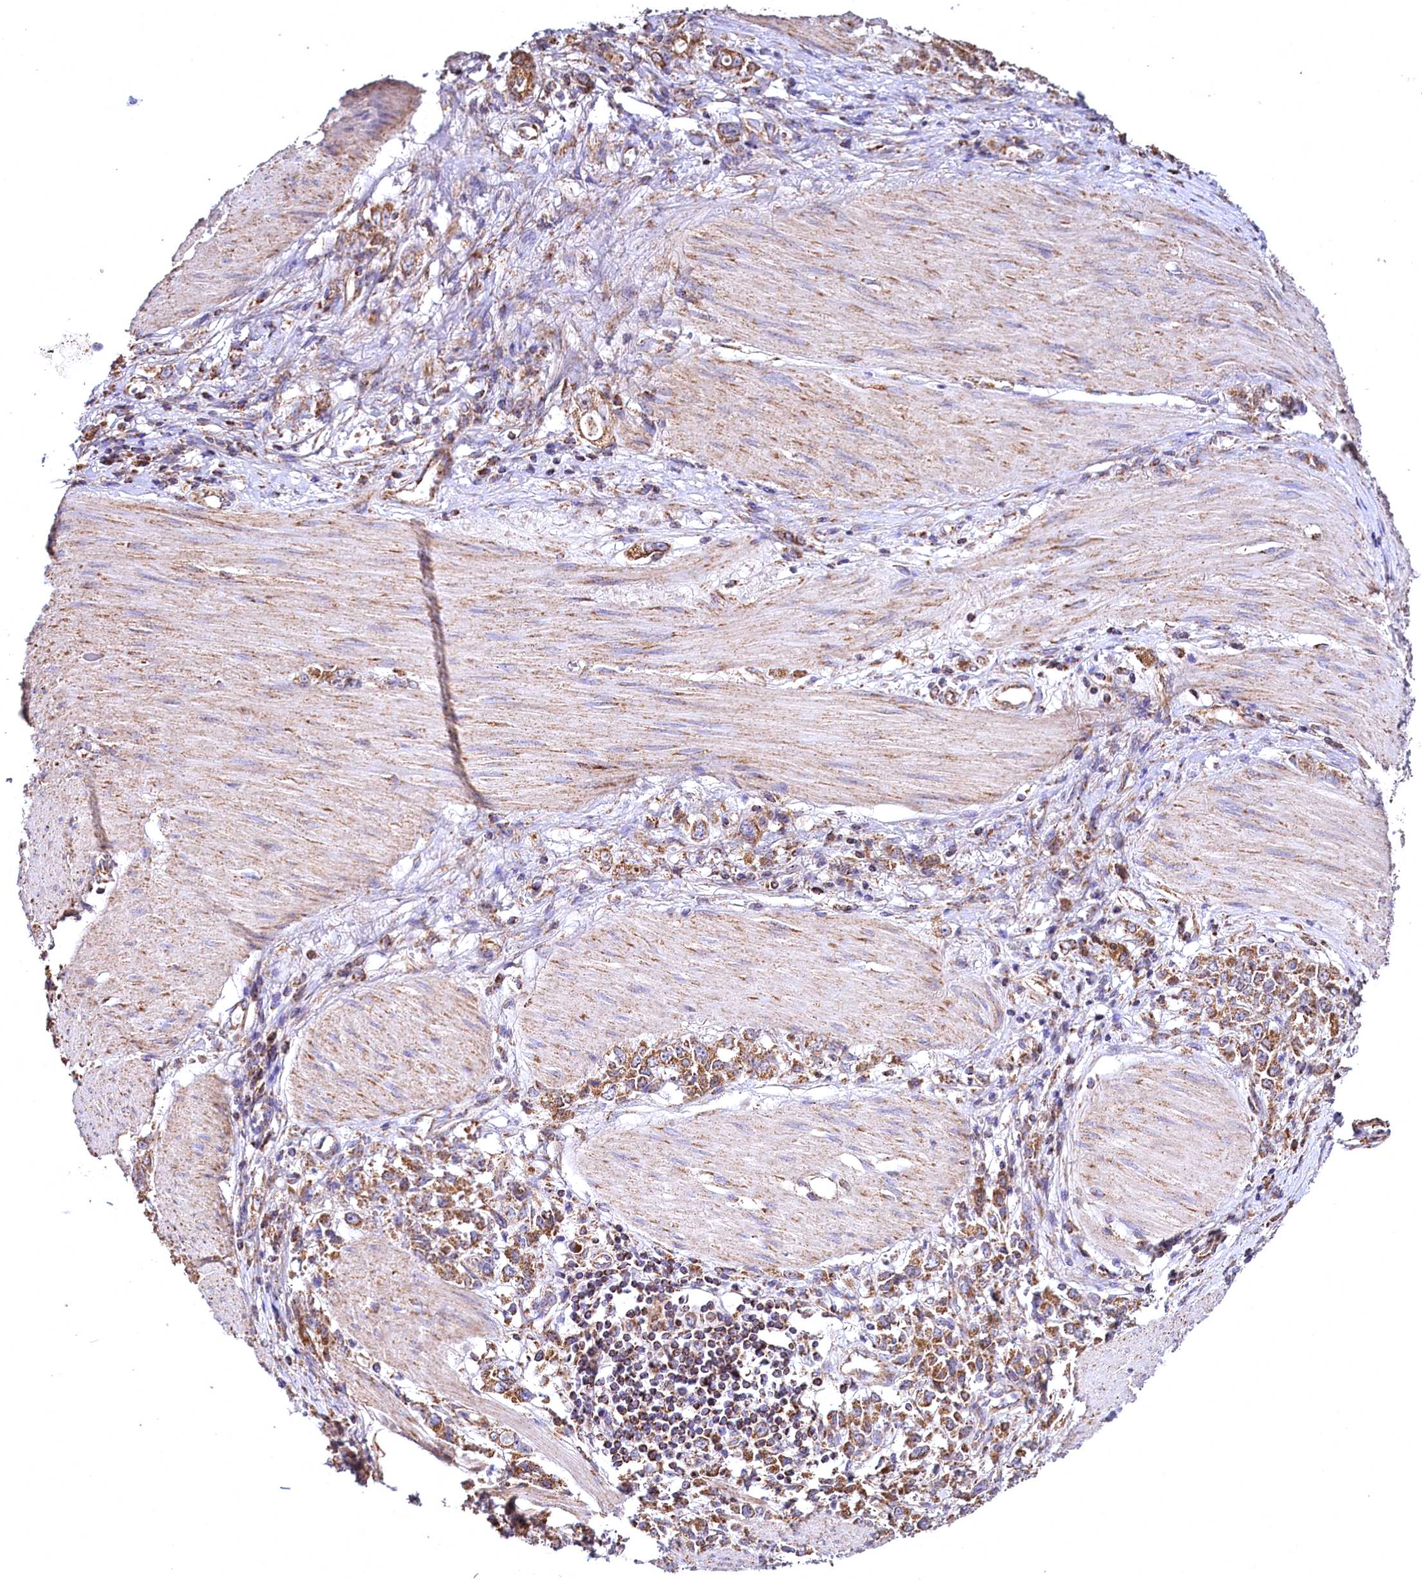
{"staining": {"intensity": "moderate", "quantity": ">75%", "location": "cytoplasmic/membranous"}, "tissue": "stomach cancer", "cell_type": "Tumor cells", "image_type": "cancer", "snomed": [{"axis": "morphology", "description": "Adenocarcinoma, NOS"}, {"axis": "topography", "description": "Stomach"}], "caption": "Stomach cancer (adenocarcinoma) stained with DAB (3,3'-diaminobenzidine) immunohistochemistry (IHC) displays medium levels of moderate cytoplasmic/membranous expression in approximately >75% of tumor cells.", "gene": "NUDT15", "patient": {"sex": "female", "age": 76}}